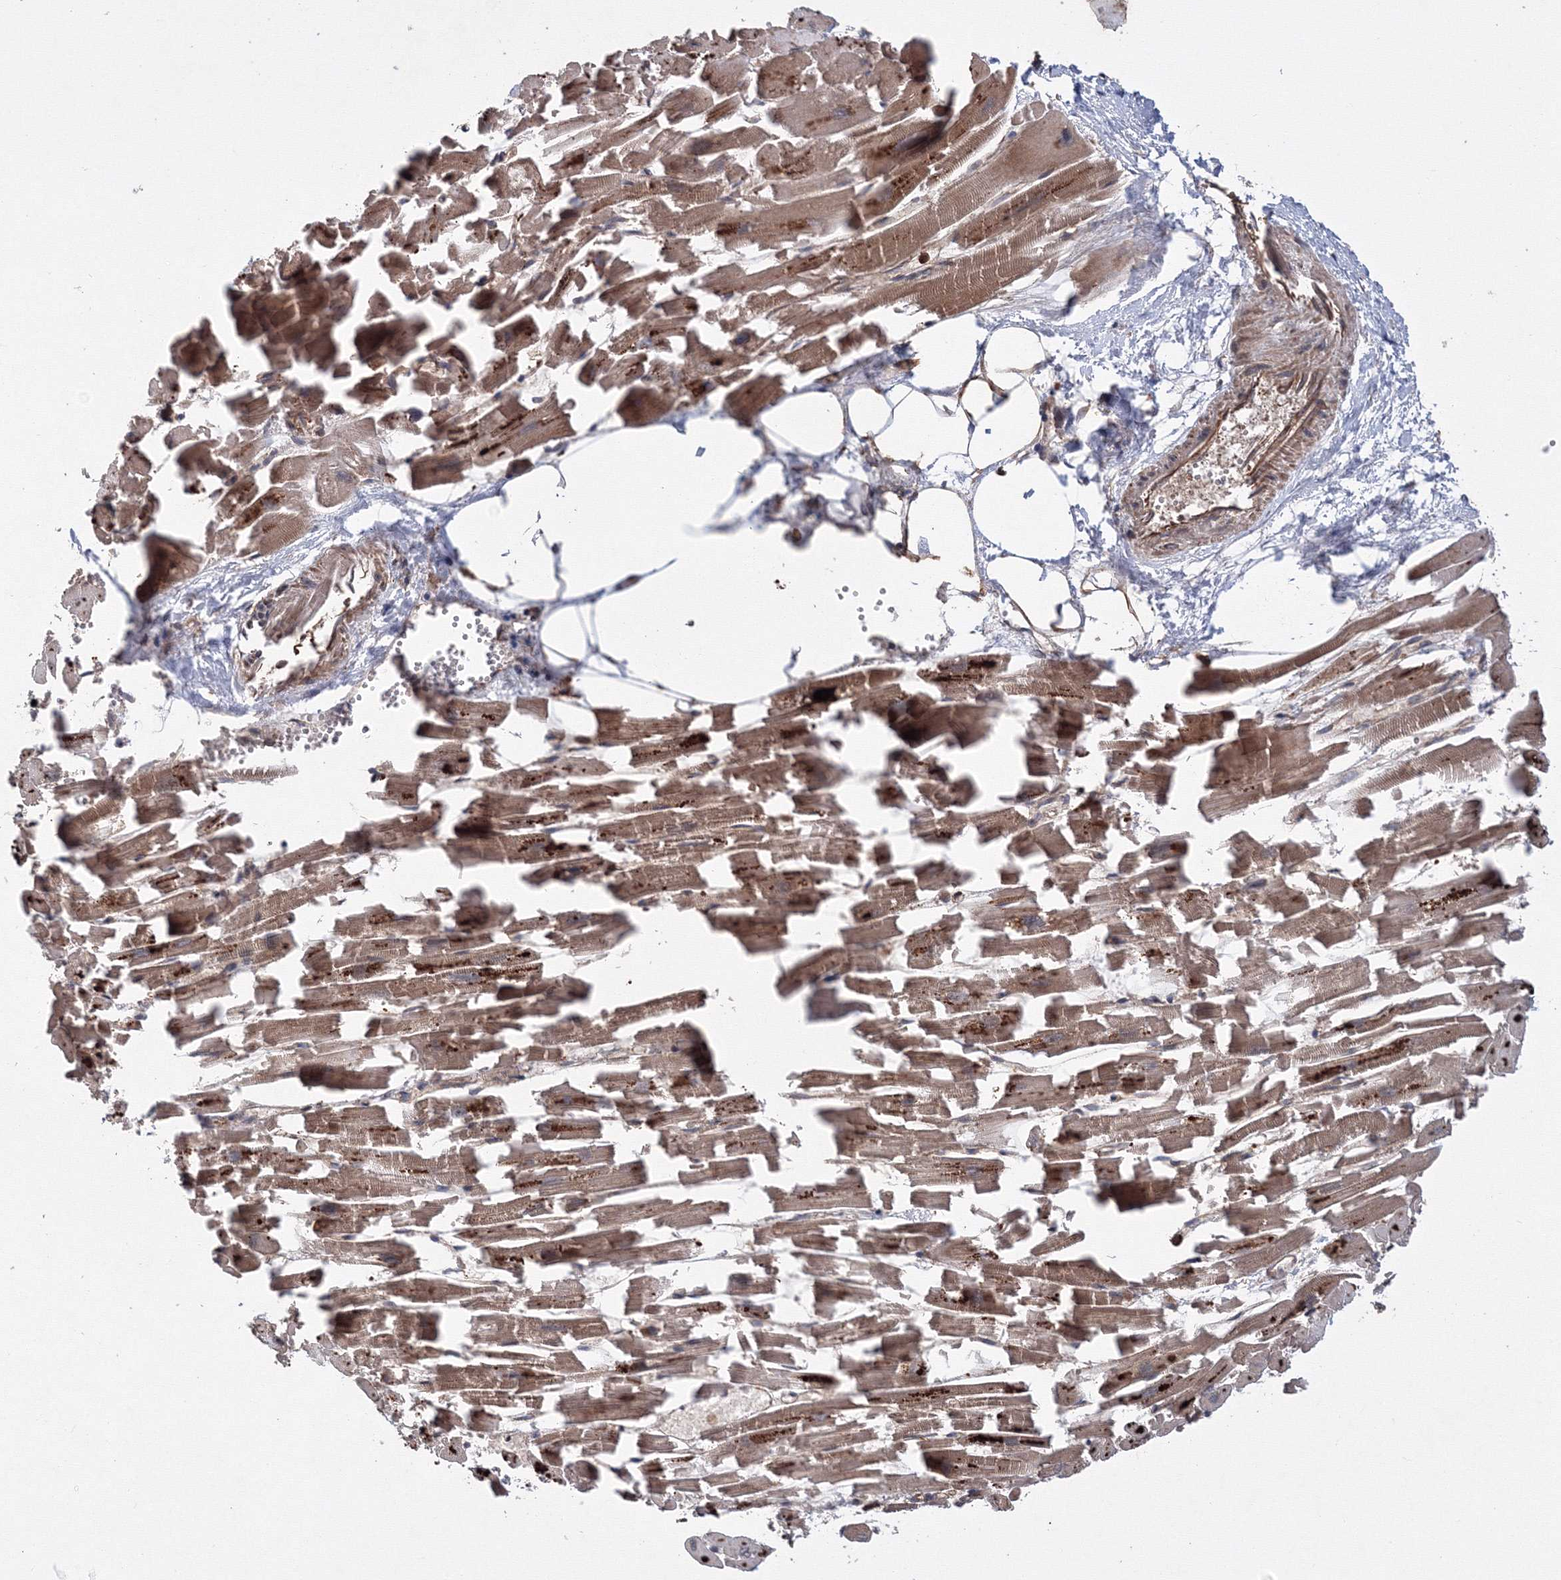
{"staining": {"intensity": "moderate", "quantity": ">75%", "location": "cytoplasmic/membranous"}, "tissue": "heart muscle", "cell_type": "Cardiomyocytes", "image_type": "normal", "snomed": [{"axis": "morphology", "description": "Normal tissue, NOS"}, {"axis": "topography", "description": "Heart"}], "caption": "An immunohistochemistry (IHC) micrograph of unremarkable tissue is shown. Protein staining in brown labels moderate cytoplasmic/membranous positivity in heart muscle within cardiomyocytes.", "gene": "ATG3", "patient": {"sex": "female", "age": 64}}